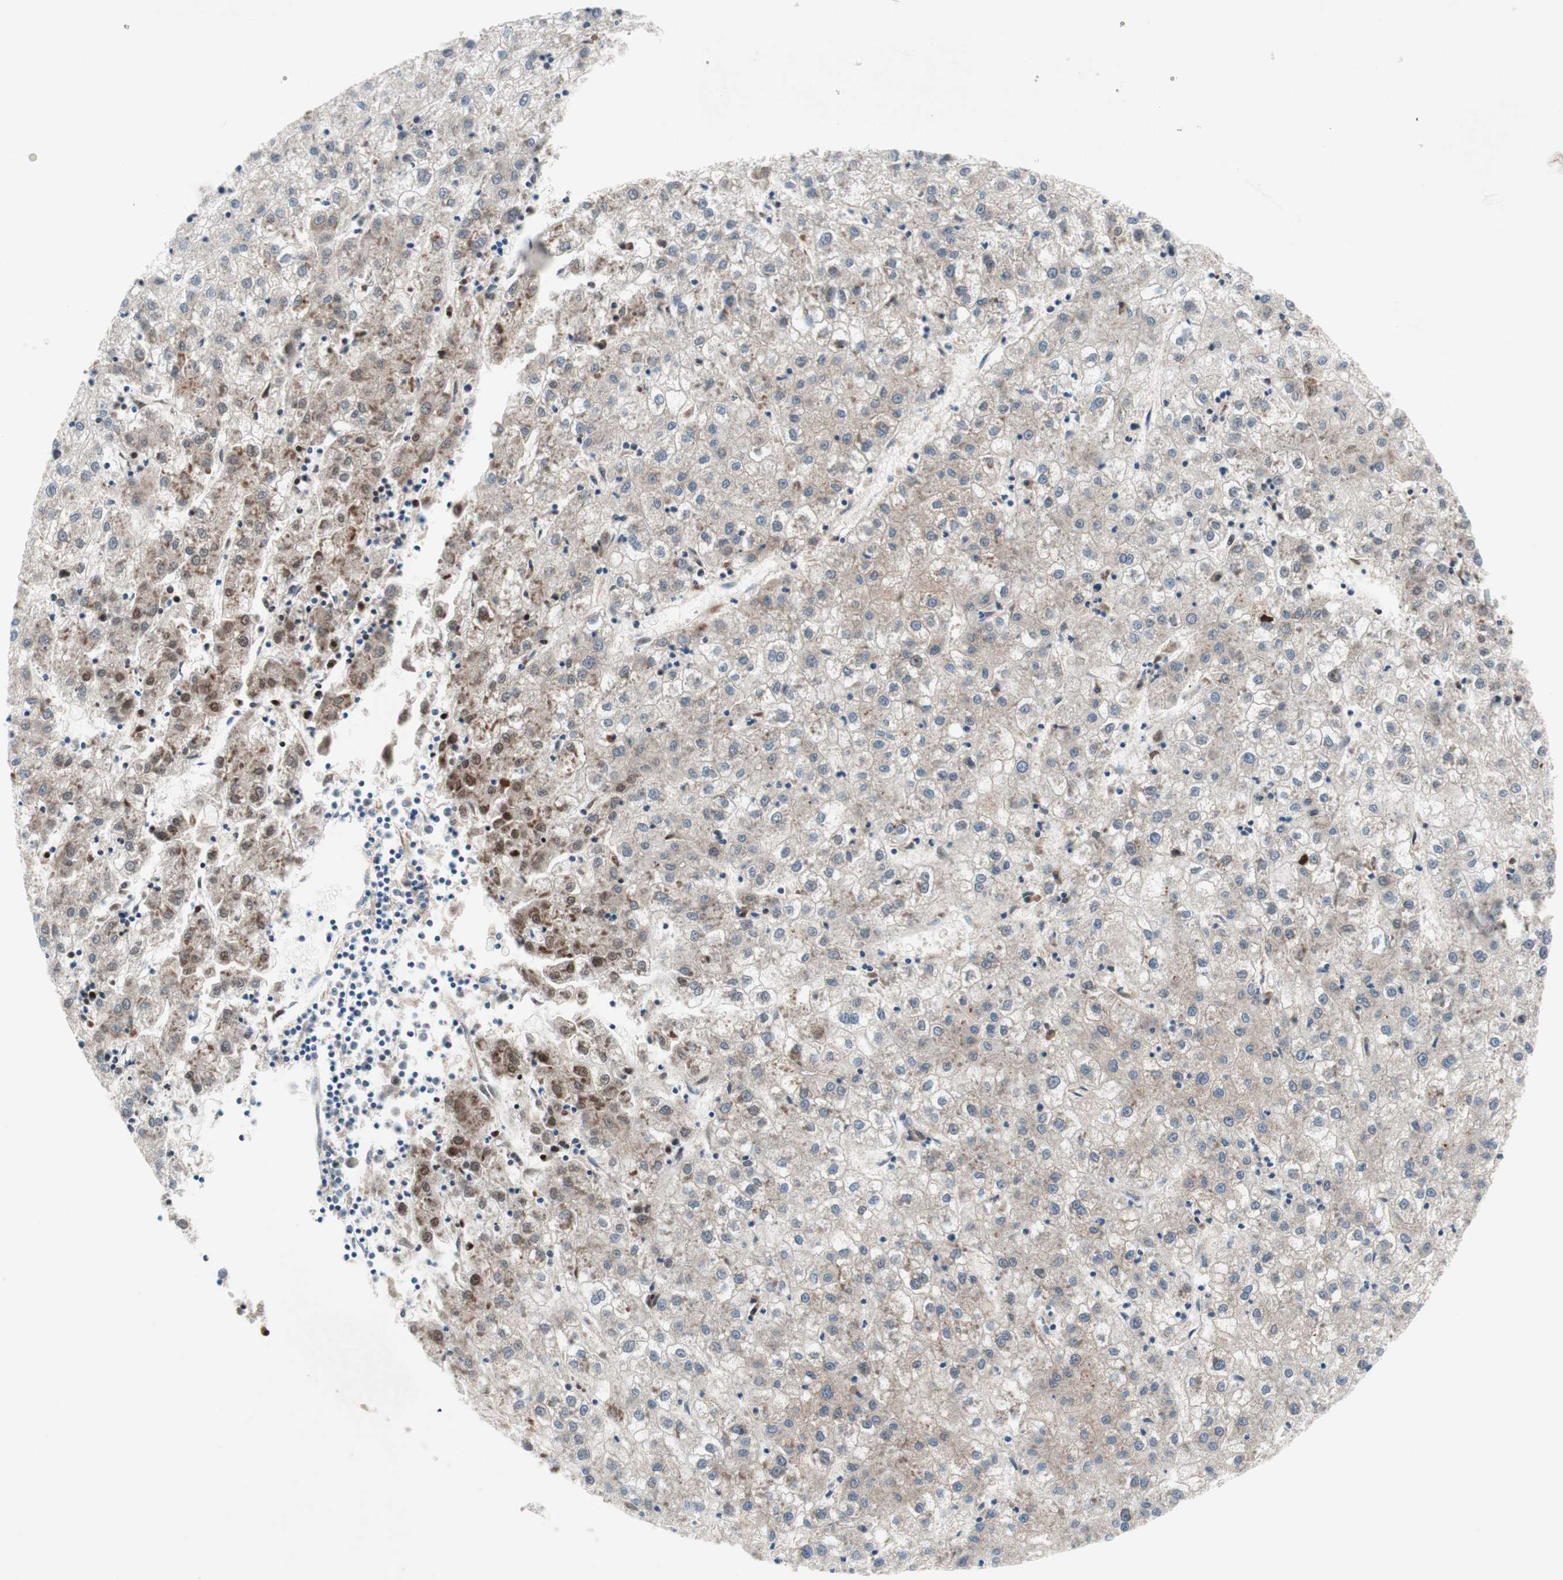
{"staining": {"intensity": "weak", "quantity": "<25%", "location": "cytoplasmic/membranous"}, "tissue": "liver cancer", "cell_type": "Tumor cells", "image_type": "cancer", "snomed": [{"axis": "morphology", "description": "Carcinoma, Hepatocellular, NOS"}, {"axis": "topography", "description": "Liver"}], "caption": "High power microscopy photomicrograph of an immunohistochemistry image of liver cancer, revealing no significant expression in tumor cells.", "gene": "TCF12", "patient": {"sex": "male", "age": 72}}